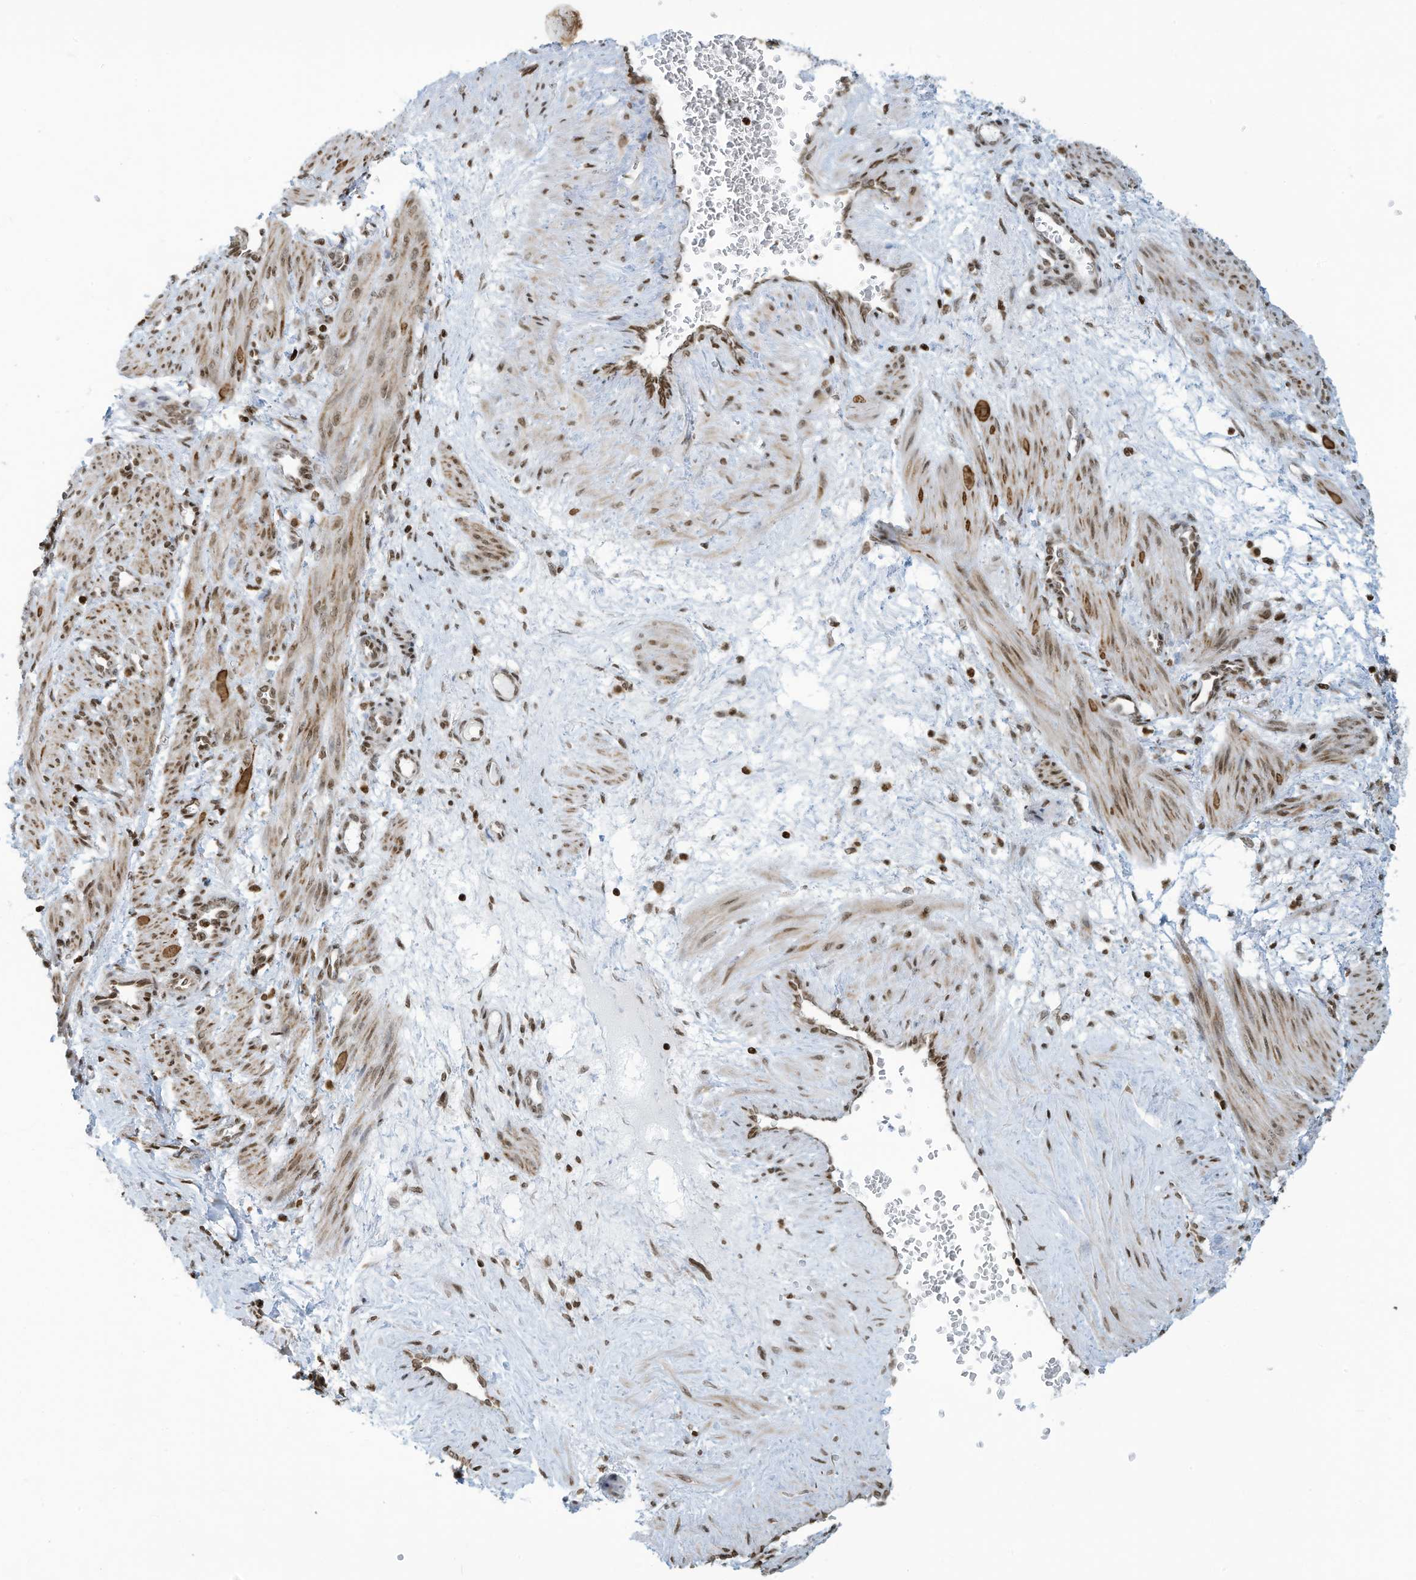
{"staining": {"intensity": "moderate", "quantity": ">75%", "location": "cytoplasmic/membranous,nuclear"}, "tissue": "smooth muscle", "cell_type": "Smooth muscle cells", "image_type": "normal", "snomed": [{"axis": "morphology", "description": "Normal tissue, NOS"}, {"axis": "topography", "description": "Endometrium"}], "caption": "Moderate cytoplasmic/membranous,nuclear positivity is appreciated in approximately >75% of smooth muscle cells in normal smooth muscle. Nuclei are stained in blue.", "gene": "ADI1", "patient": {"sex": "female", "age": 33}}